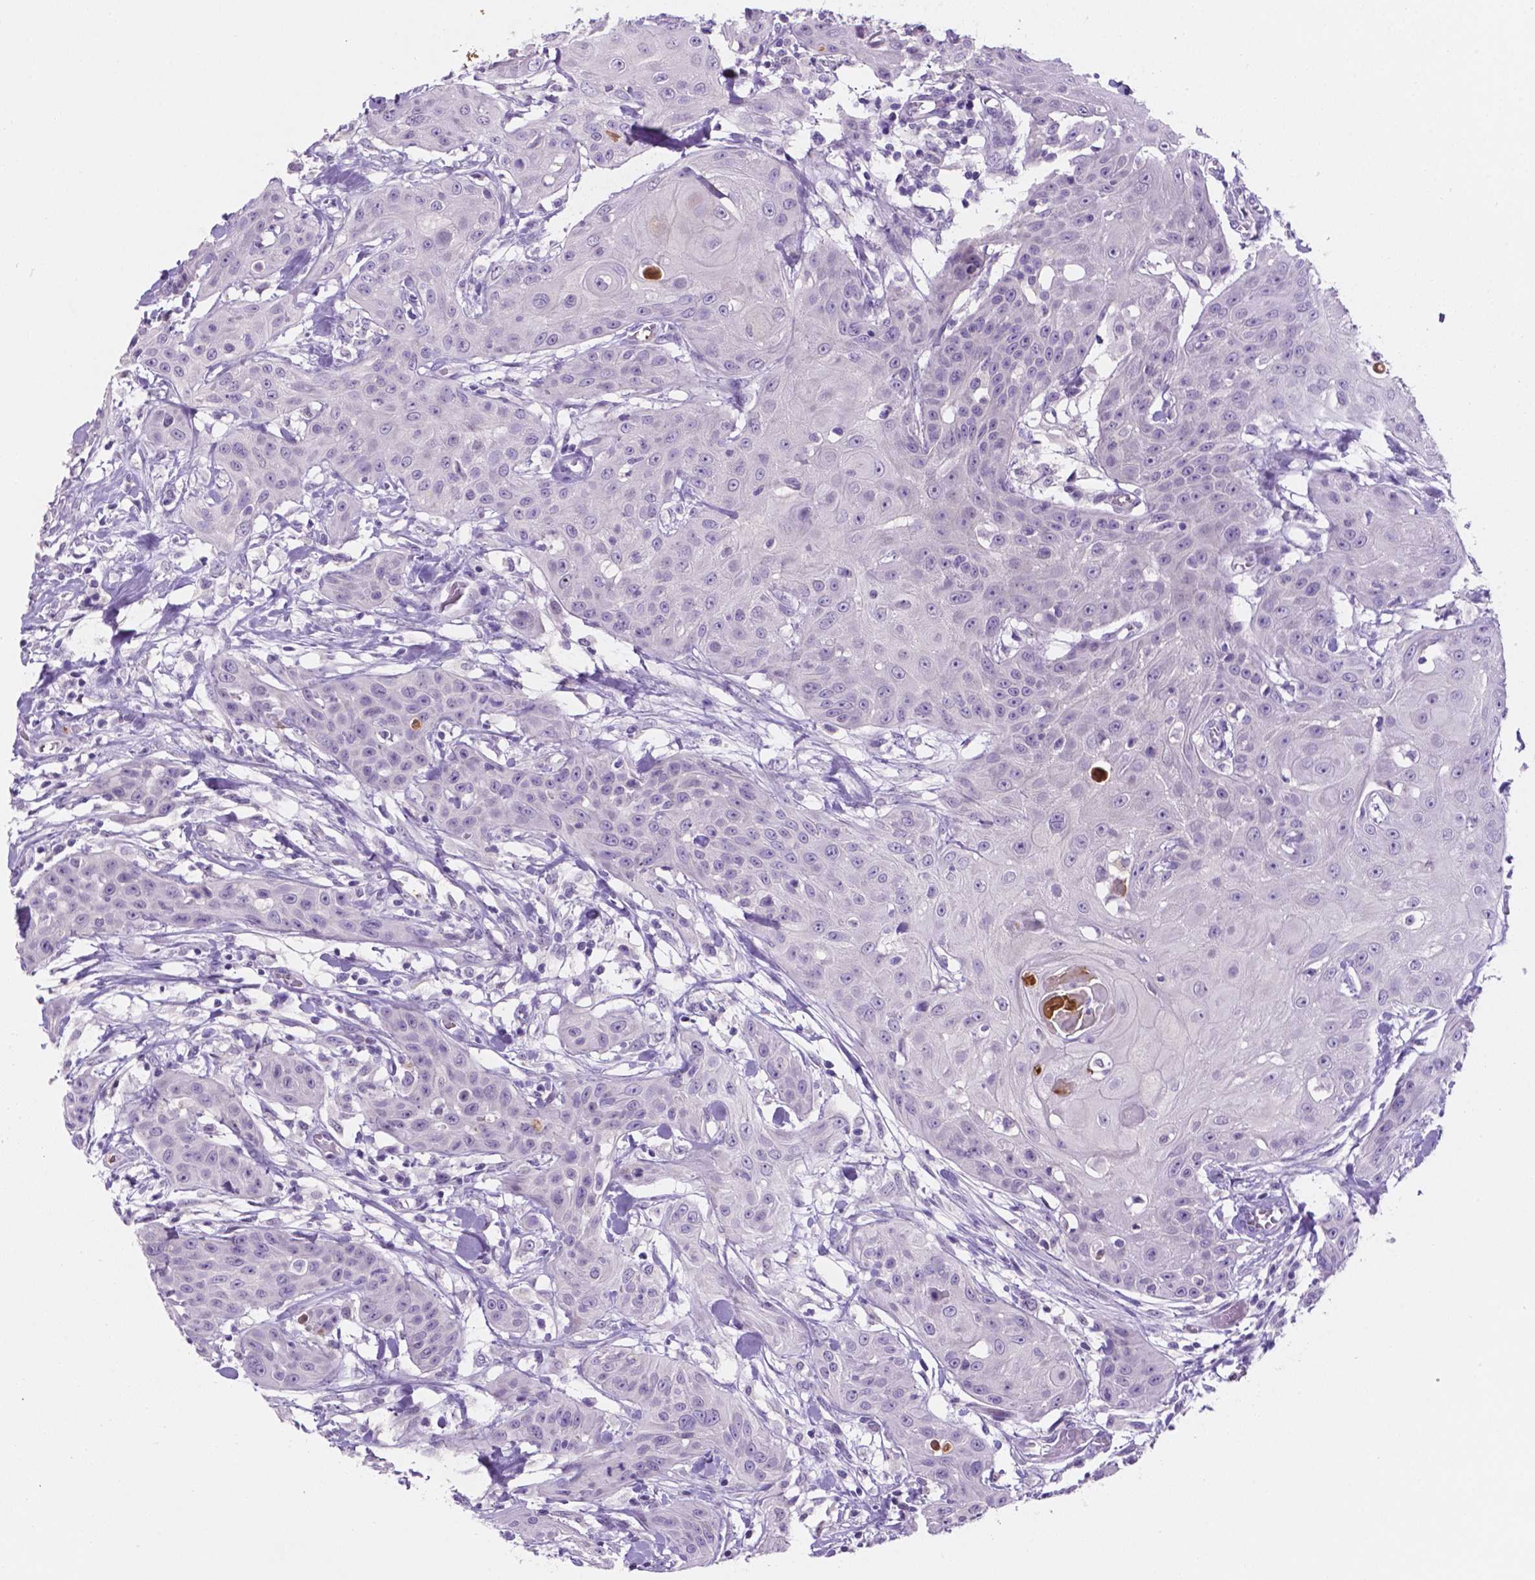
{"staining": {"intensity": "negative", "quantity": "none", "location": "none"}, "tissue": "head and neck cancer", "cell_type": "Tumor cells", "image_type": "cancer", "snomed": [{"axis": "morphology", "description": "Squamous cell carcinoma, NOS"}, {"axis": "topography", "description": "Oral tissue"}, {"axis": "topography", "description": "Head-Neck"}], "caption": "Immunohistochemical staining of human squamous cell carcinoma (head and neck) displays no significant positivity in tumor cells.", "gene": "EBLN2", "patient": {"sex": "female", "age": 55}}